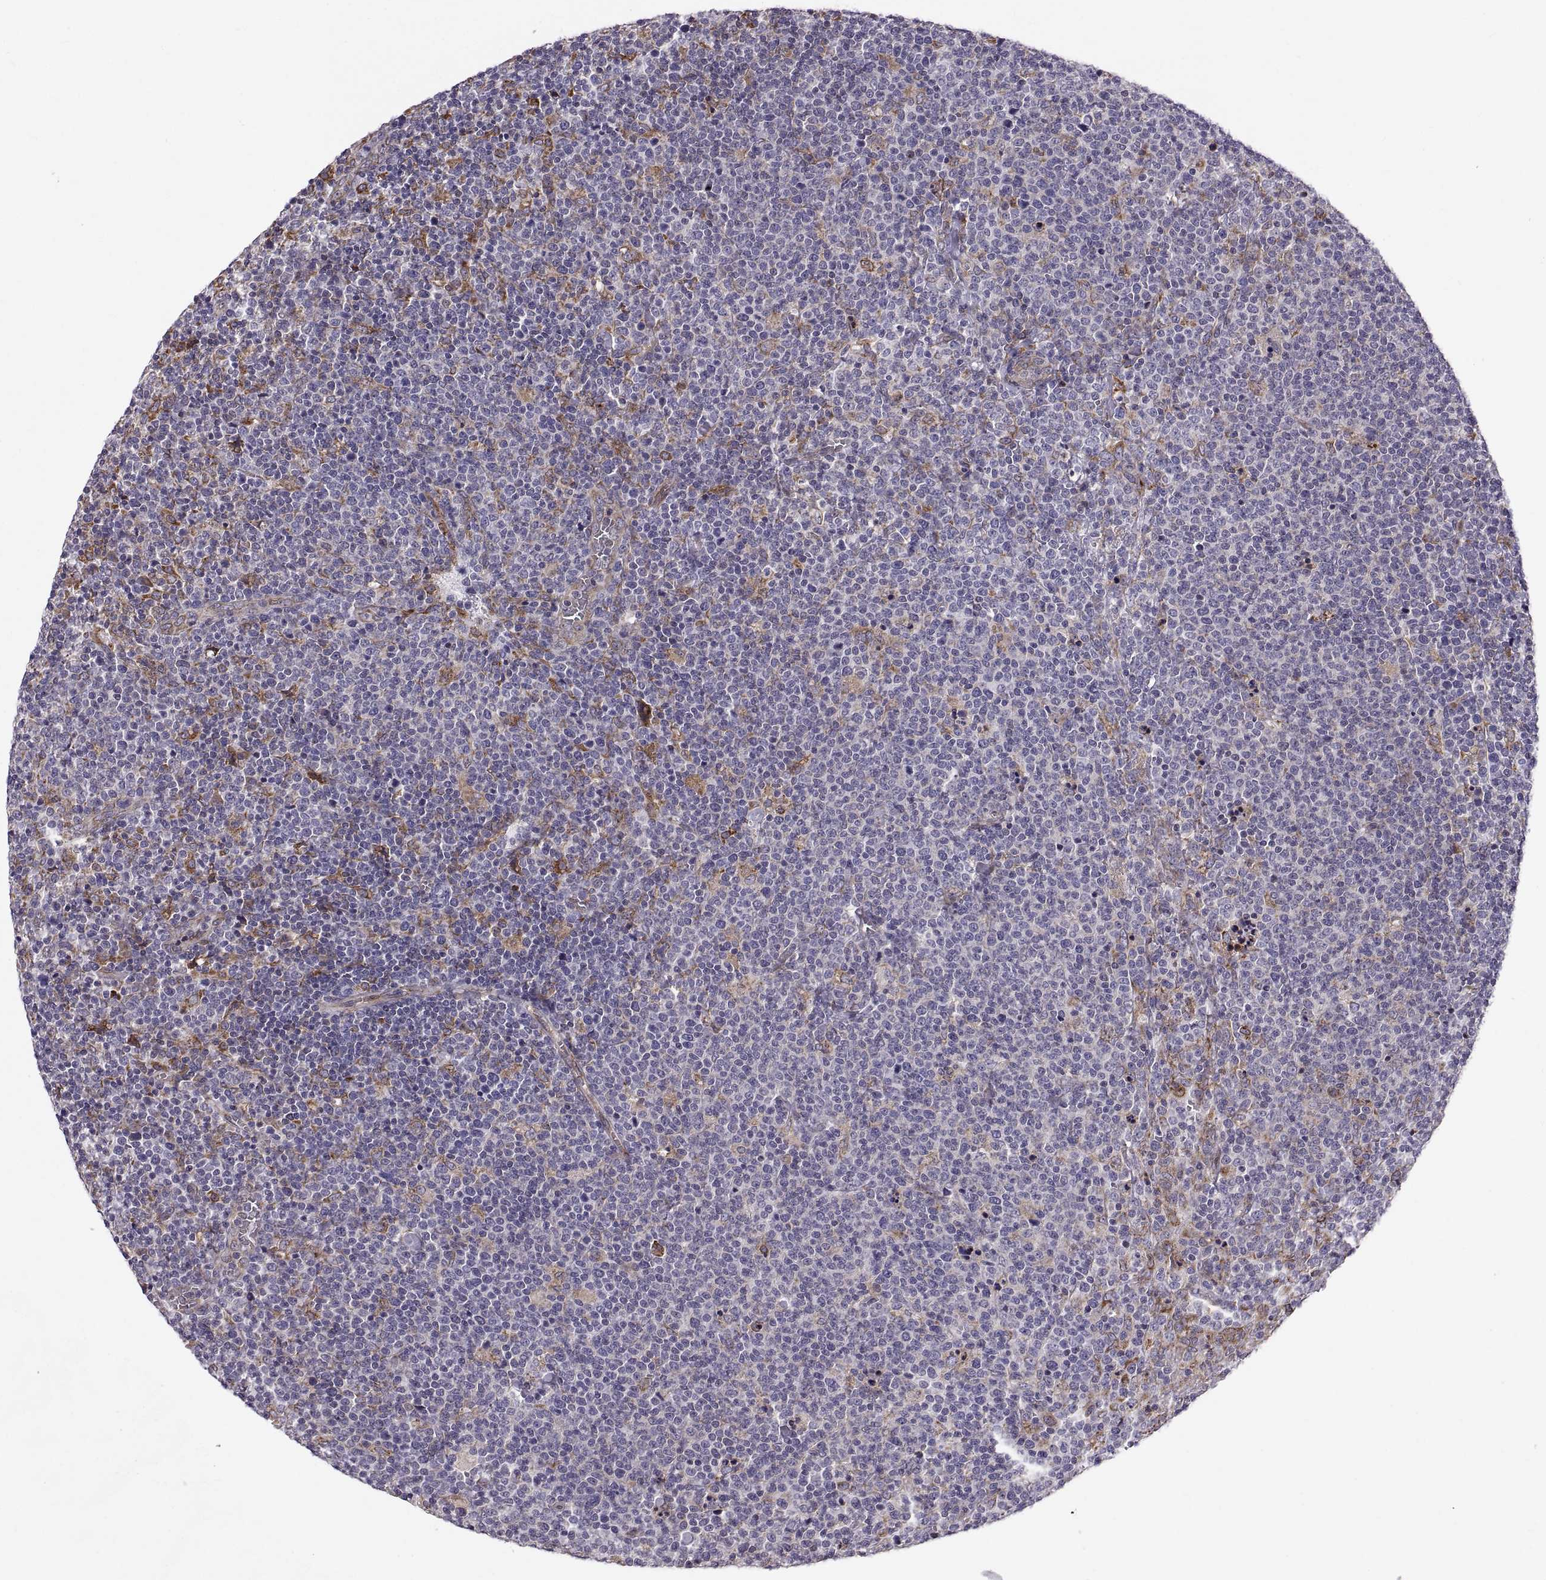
{"staining": {"intensity": "negative", "quantity": "none", "location": "none"}, "tissue": "lymphoma", "cell_type": "Tumor cells", "image_type": "cancer", "snomed": [{"axis": "morphology", "description": "Malignant lymphoma, non-Hodgkin's type, High grade"}, {"axis": "topography", "description": "Lymph node"}], "caption": "Immunohistochemistry image of human malignant lymphoma, non-Hodgkin's type (high-grade) stained for a protein (brown), which exhibits no expression in tumor cells.", "gene": "PLEKHB2", "patient": {"sex": "male", "age": 61}}